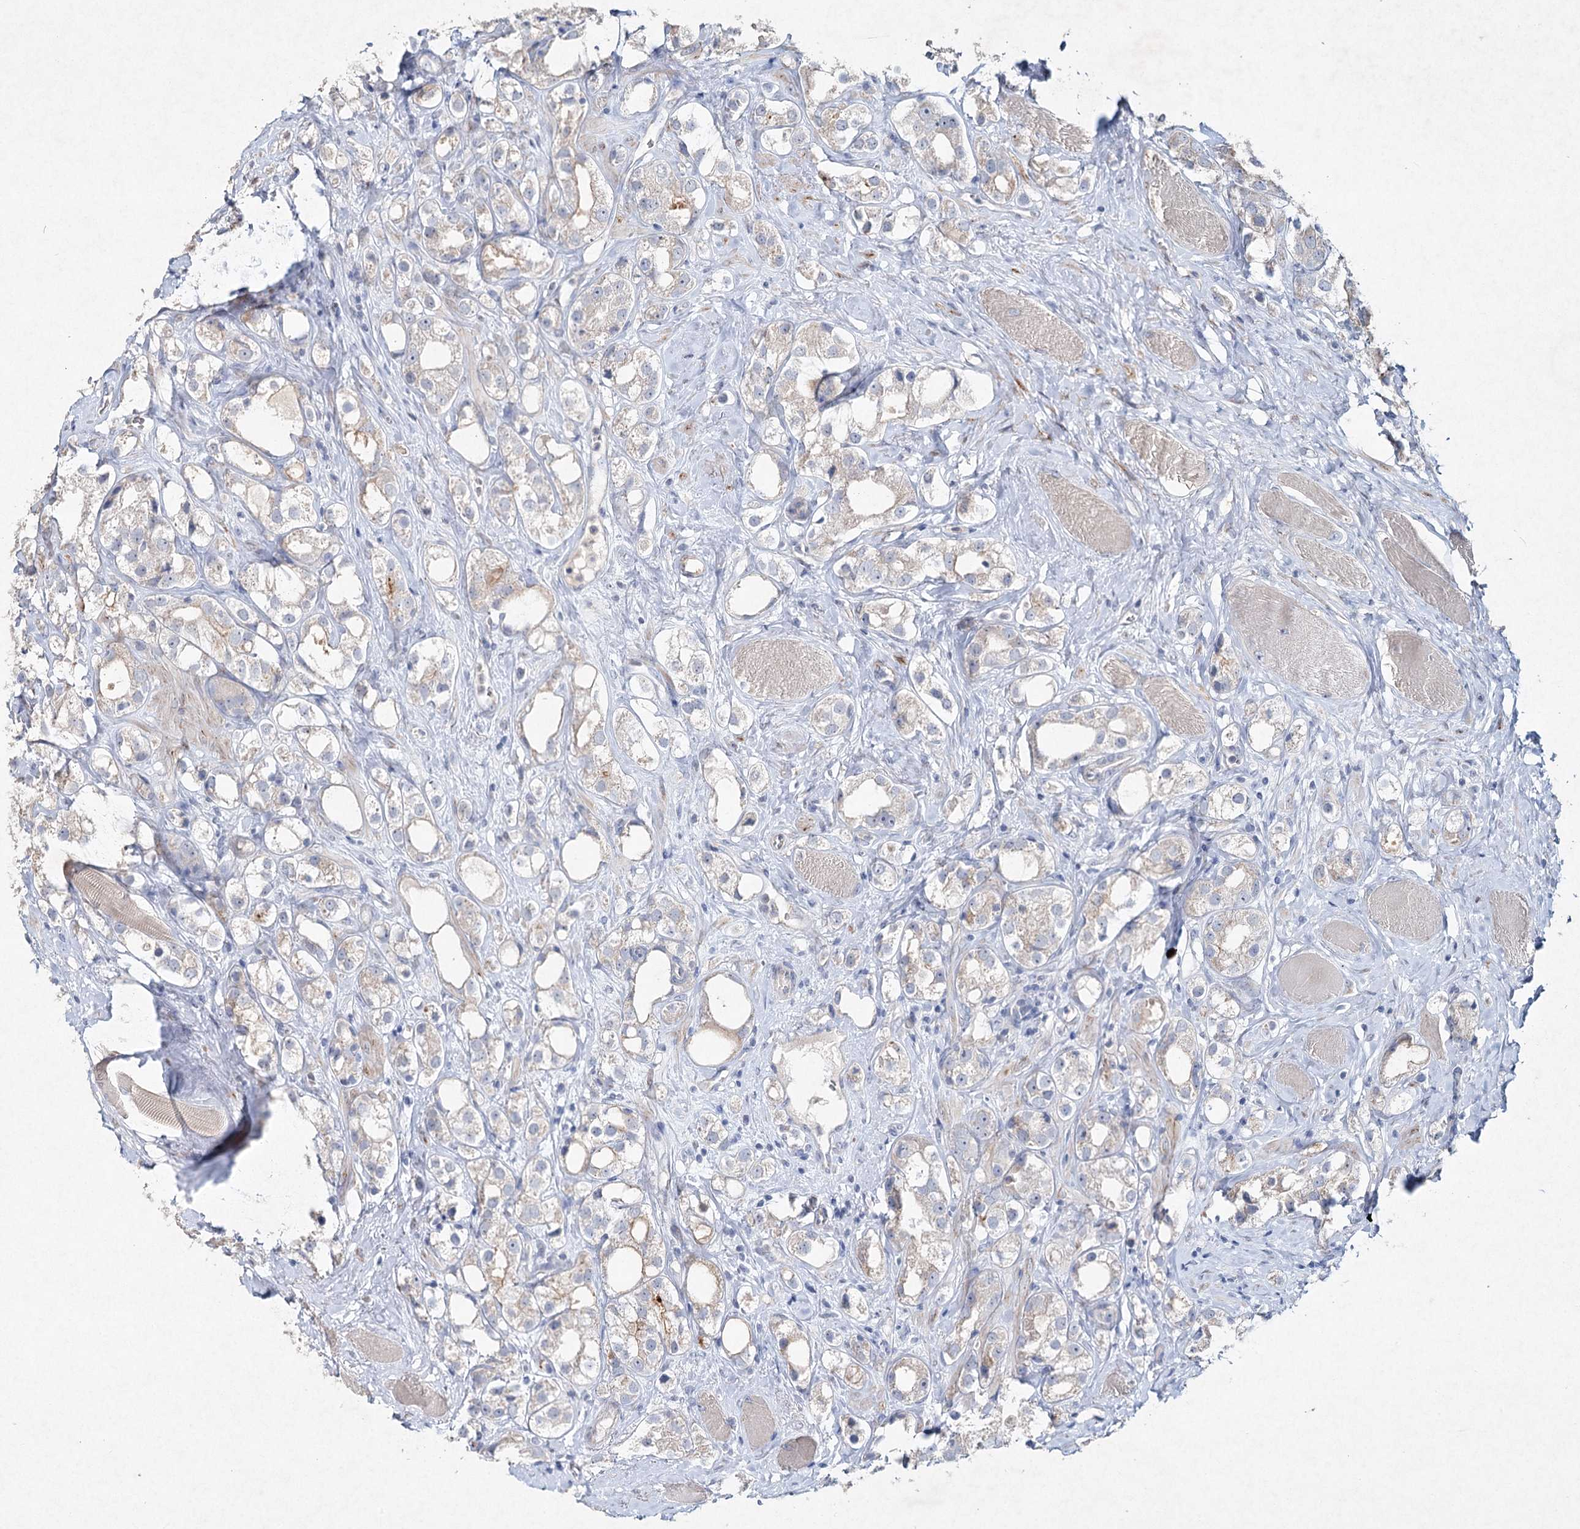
{"staining": {"intensity": "weak", "quantity": "25%-75%", "location": "cytoplasmic/membranous"}, "tissue": "prostate cancer", "cell_type": "Tumor cells", "image_type": "cancer", "snomed": [{"axis": "morphology", "description": "Adenocarcinoma, NOS"}, {"axis": "topography", "description": "Prostate"}], "caption": "Weak cytoplasmic/membranous positivity for a protein is present in approximately 25%-75% of tumor cells of prostate adenocarcinoma using immunohistochemistry (IHC).", "gene": "RFX6", "patient": {"sex": "male", "age": 79}}